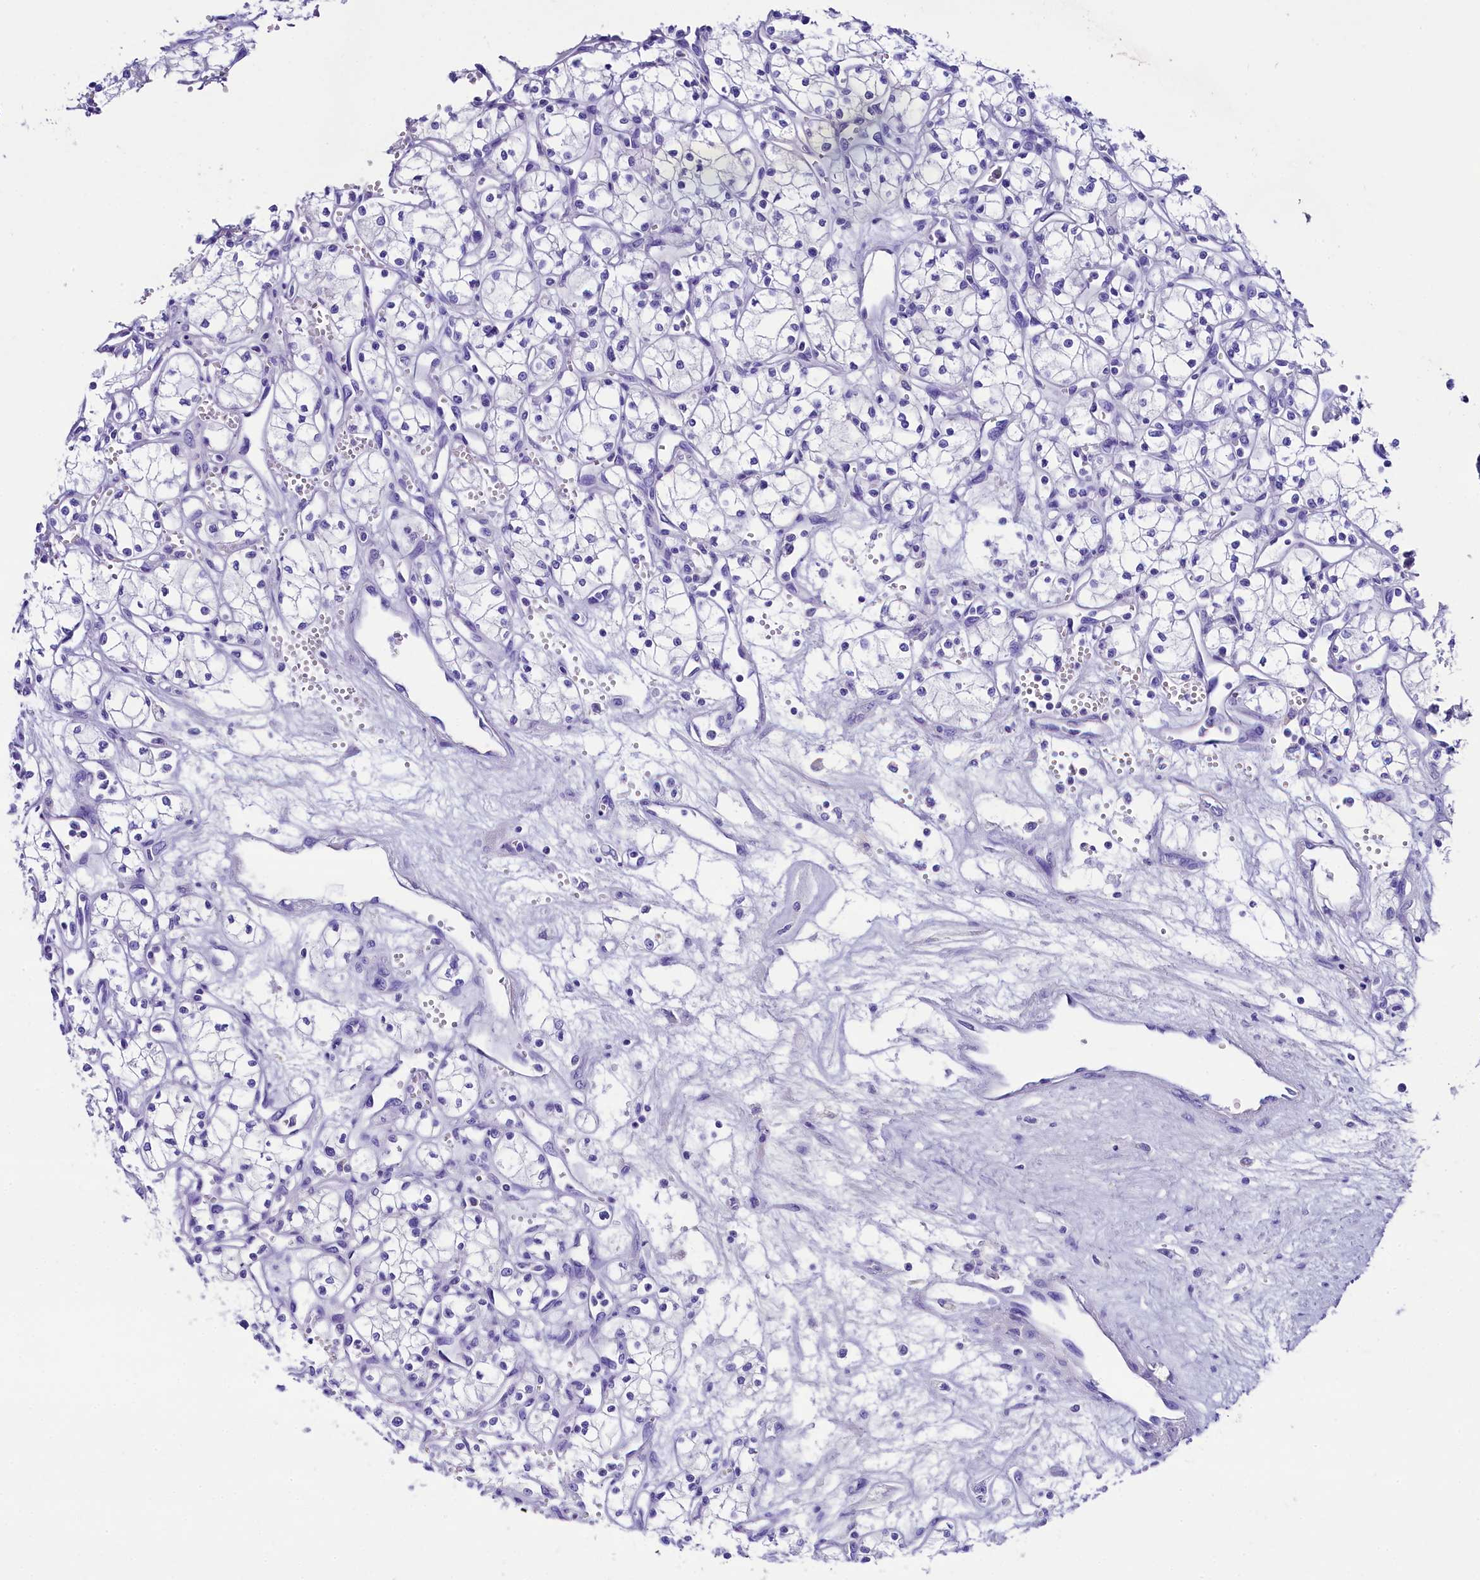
{"staining": {"intensity": "negative", "quantity": "none", "location": "none"}, "tissue": "renal cancer", "cell_type": "Tumor cells", "image_type": "cancer", "snomed": [{"axis": "morphology", "description": "Adenocarcinoma, NOS"}, {"axis": "topography", "description": "Kidney"}], "caption": "The photomicrograph reveals no significant staining in tumor cells of adenocarcinoma (renal).", "gene": "SKIDA1", "patient": {"sex": "male", "age": 59}}